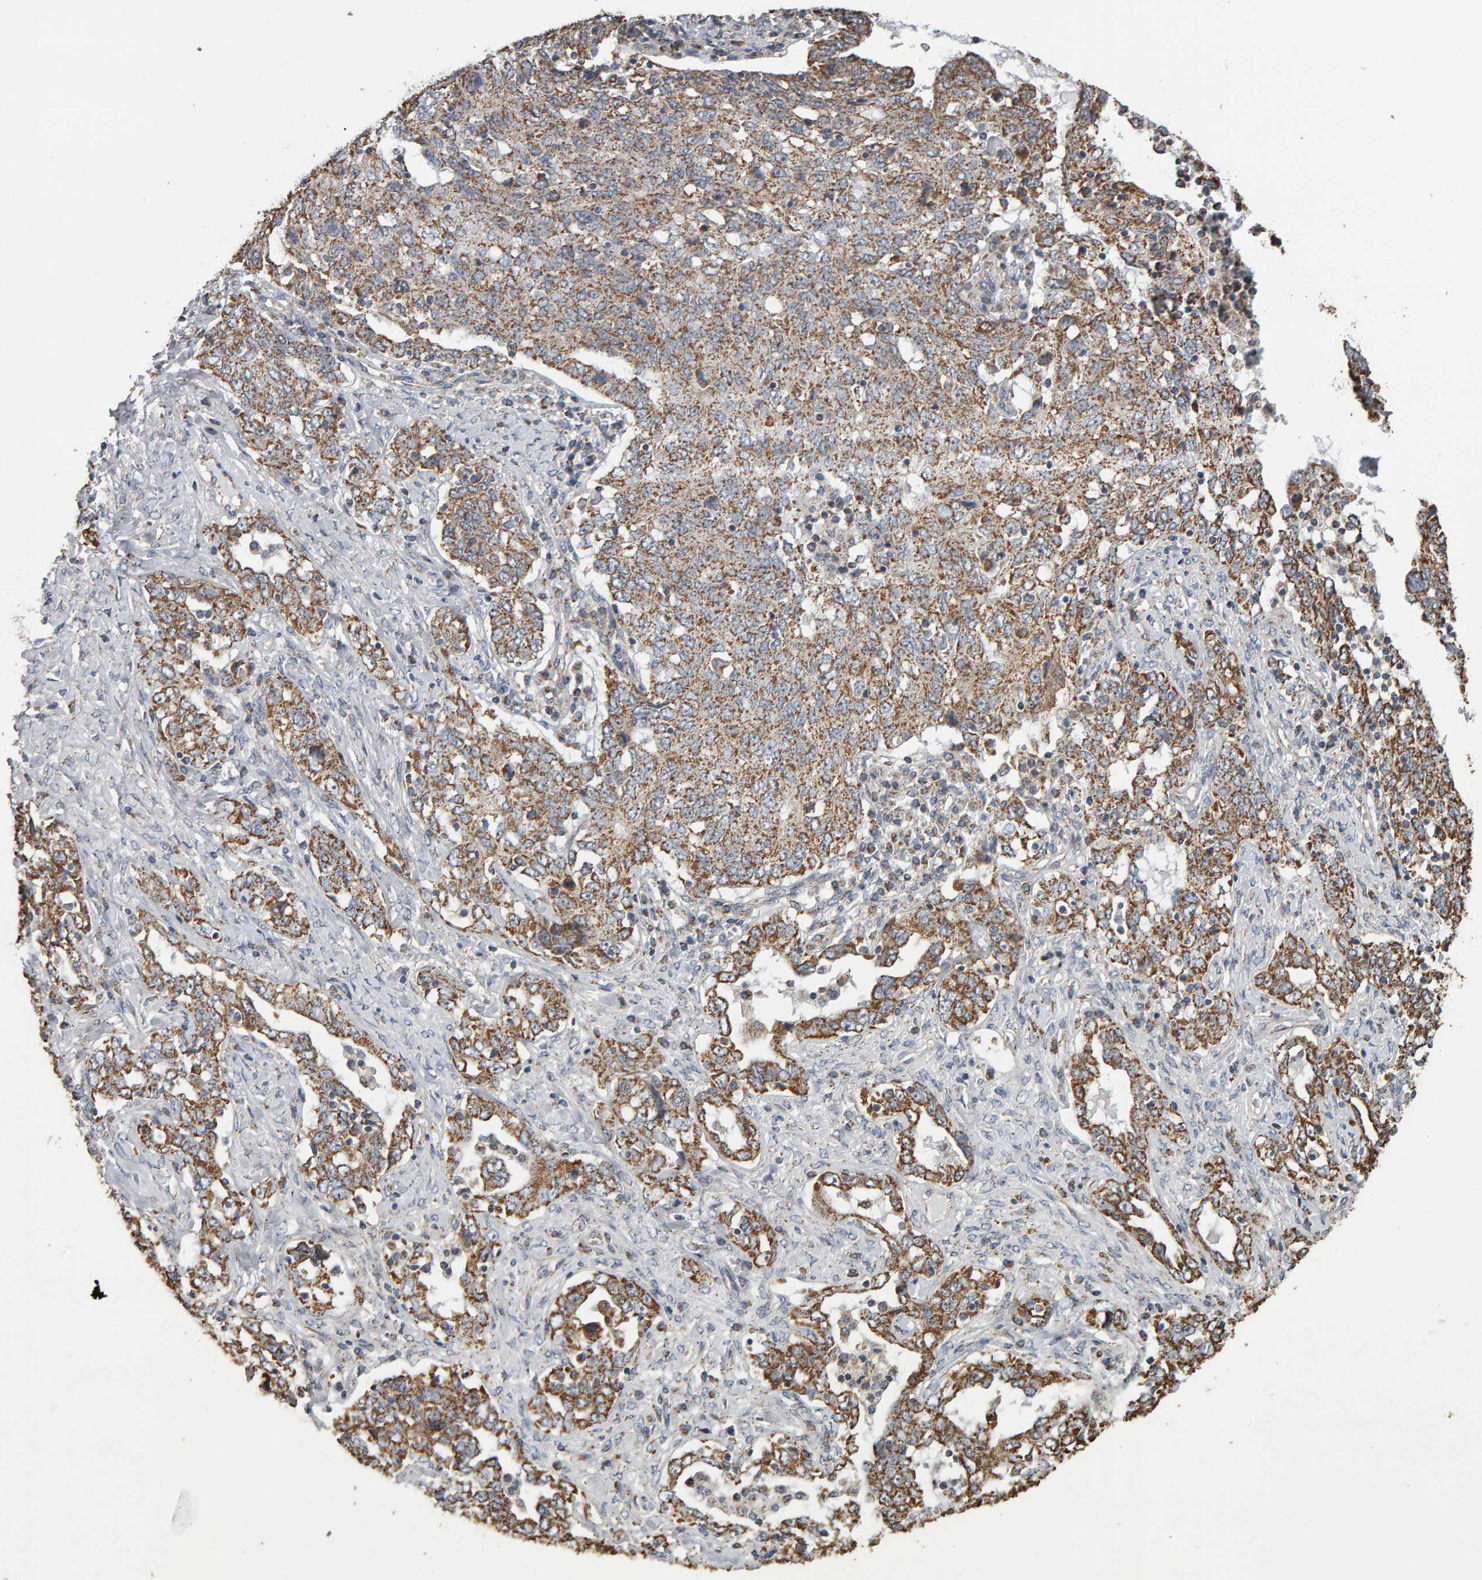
{"staining": {"intensity": "moderate", "quantity": ">75%", "location": "cytoplasmic/membranous"}, "tissue": "ovarian cancer", "cell_type": "Tumor cells", "image_type": "cancer", "snomed": [{"axis": "morphology", "description": "Carcinoma, endometroid"}, {"axis": "topography", "description": "Ovary"}], "caption": "A brown stain labels moderate cytoplasmic/membranous positivity of a protein in human endometroid carcinoma (ovarian) tumor cells.", "gene": "TOM1L1", "patient": {"sex": "female", "age": 62}}